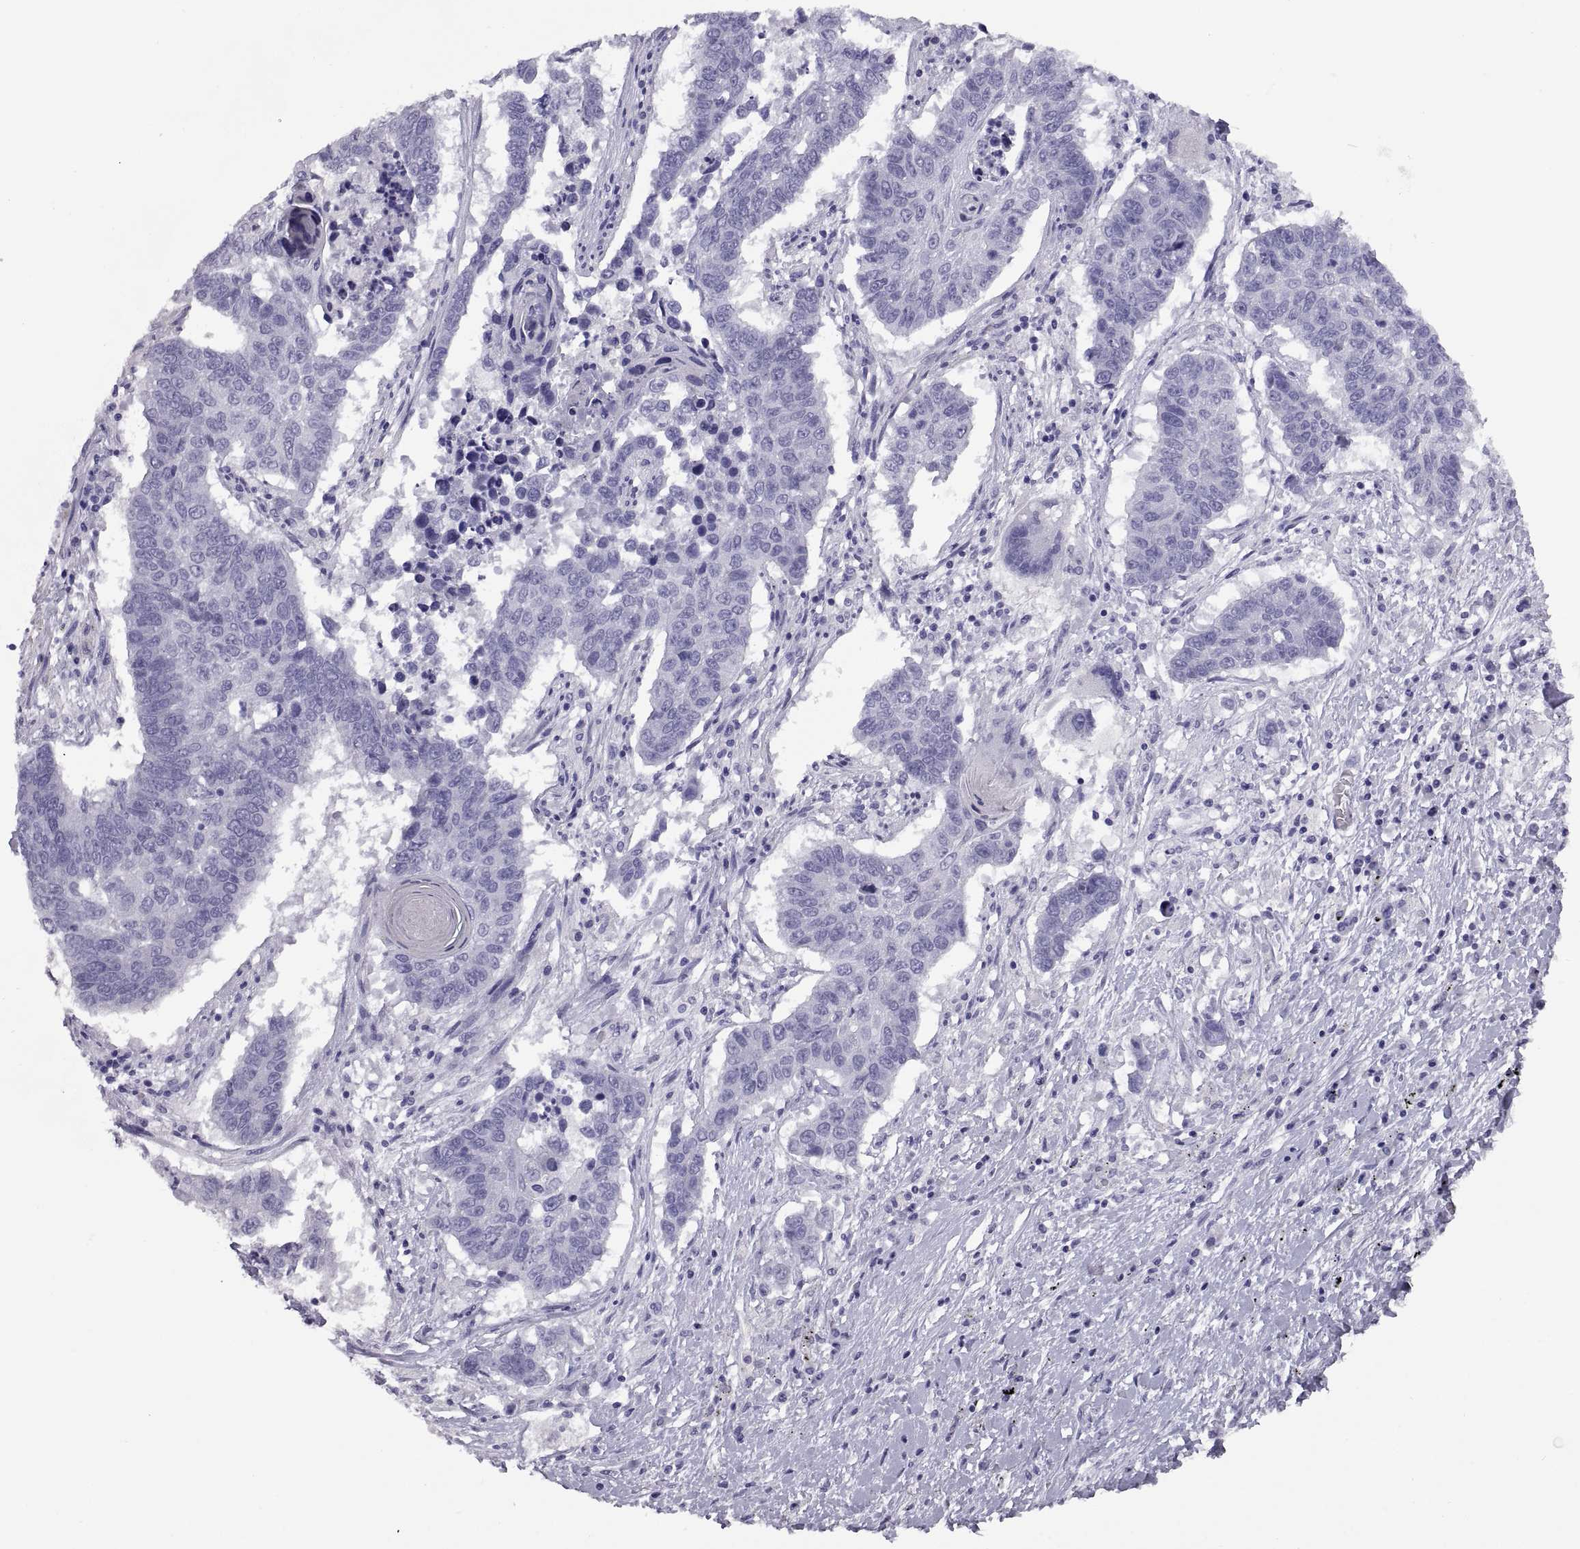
{"staining": {"intensity": "negative", "quantity": "none", "location": "none"}, "tissue": "lung cancer", "cell_type": "Tumor cells", "image_type": "cancer", "snomed": [{"axis": "morphology", "description": "Squamous cell carcinoma, NOS"}, {"axis": "topography", "description": "Lung"}], "caption": "This is an immunohistochemistry photomicrograph of lung cancer. There is no staining in tumor cells.", "gene": "RGS20", "patient": {"sex": "male", "age": 73}}